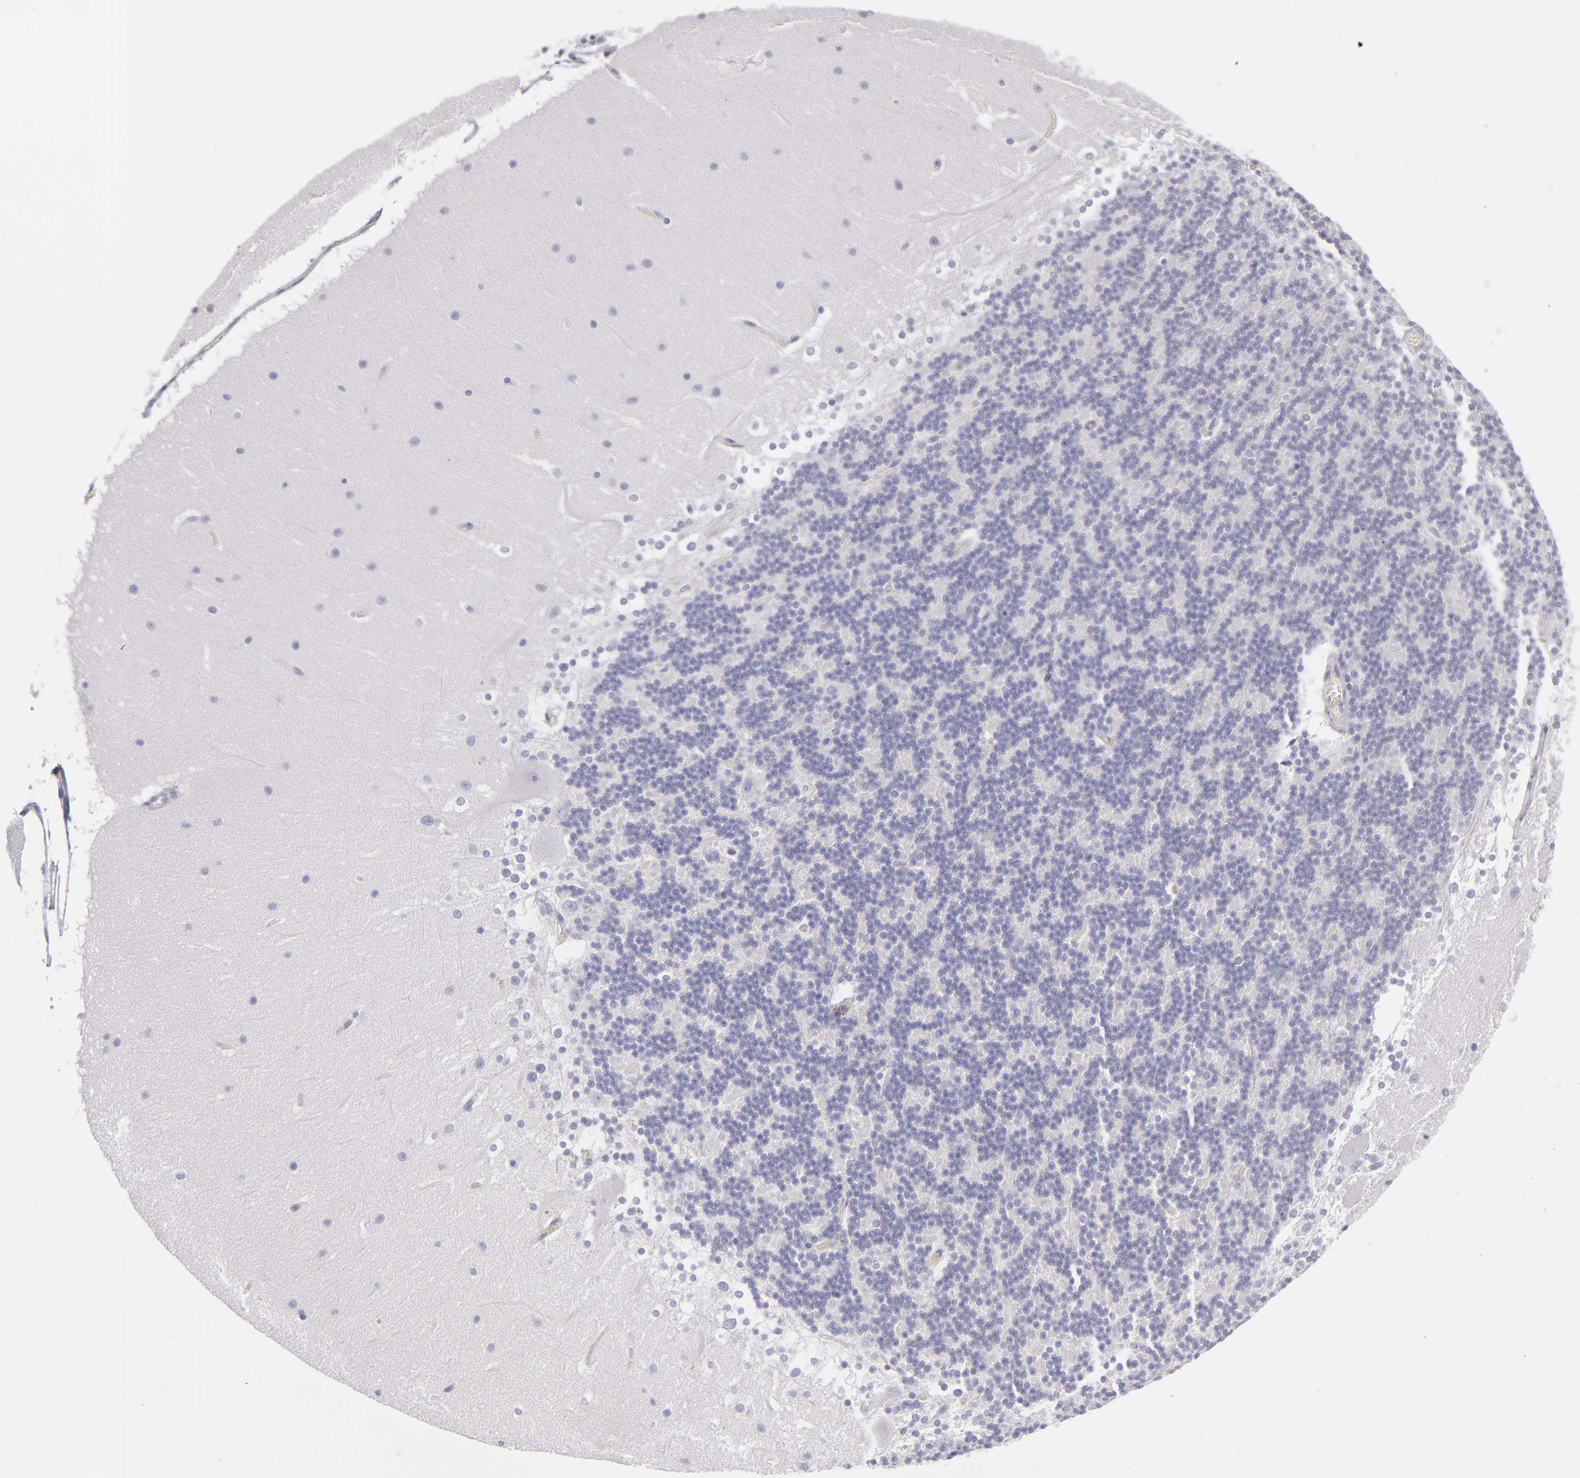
{"staining": {"intensity": "negative", "quantity": "none", "location": "none"}, "tissue": "cerebellum", "cell_type": "Cells in granular layer", "image_type": "normal", "snomed": [{"axis": "morphology", "description": "Normal tissue, NOS"}, {"axis": "topography", "description": "Cerebellum"}], "caption": "Immunohistochemistry (IHC) micrograph of normal human cerebellum stained for a protein (brown), which demonstrates no staining in cells in granular layer.", "gene": "CD2", "patient": {"sex": "female", "age": 19}}